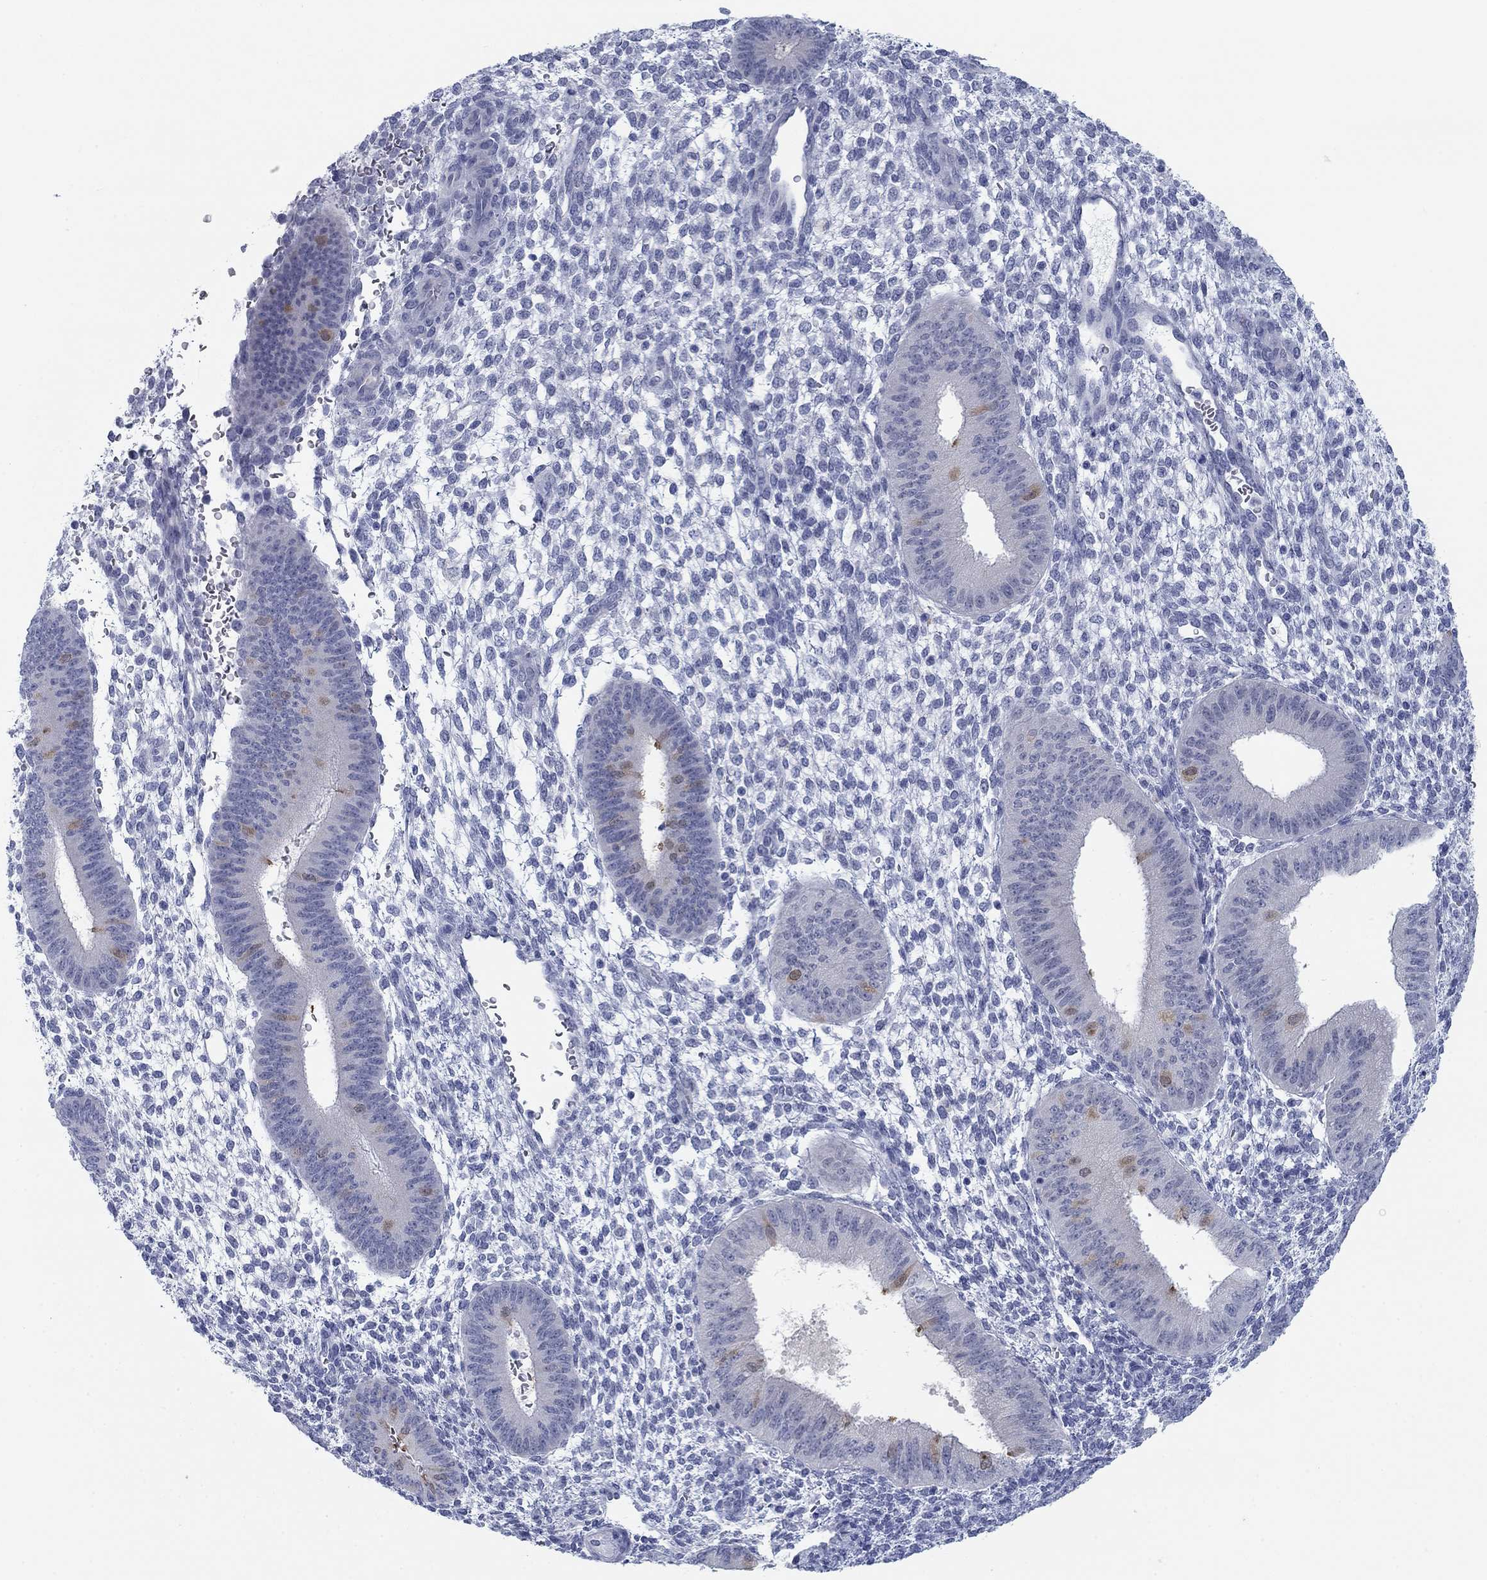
{"staining": {"intensity": "negative", "quantity": "none", "location": "none"}, "tissue": "endometrium", "cell_type": "Cells in endometrial stroma", "image_type": "normal", "snomed": [{"axis": "morphology", "description": "Normal tissue, NOS"}, {"axis": "topography", "description": "Endometrium"}], "caption": "Protein analysis of normal endometrium demonstrates no significant staining in cells in endometrial stroma. (Immunohistochemistry (ihc), brightfield microscopy, high magnification).", "gene": "DNAL1", "patient": {"sex": "female", "age": 39}}